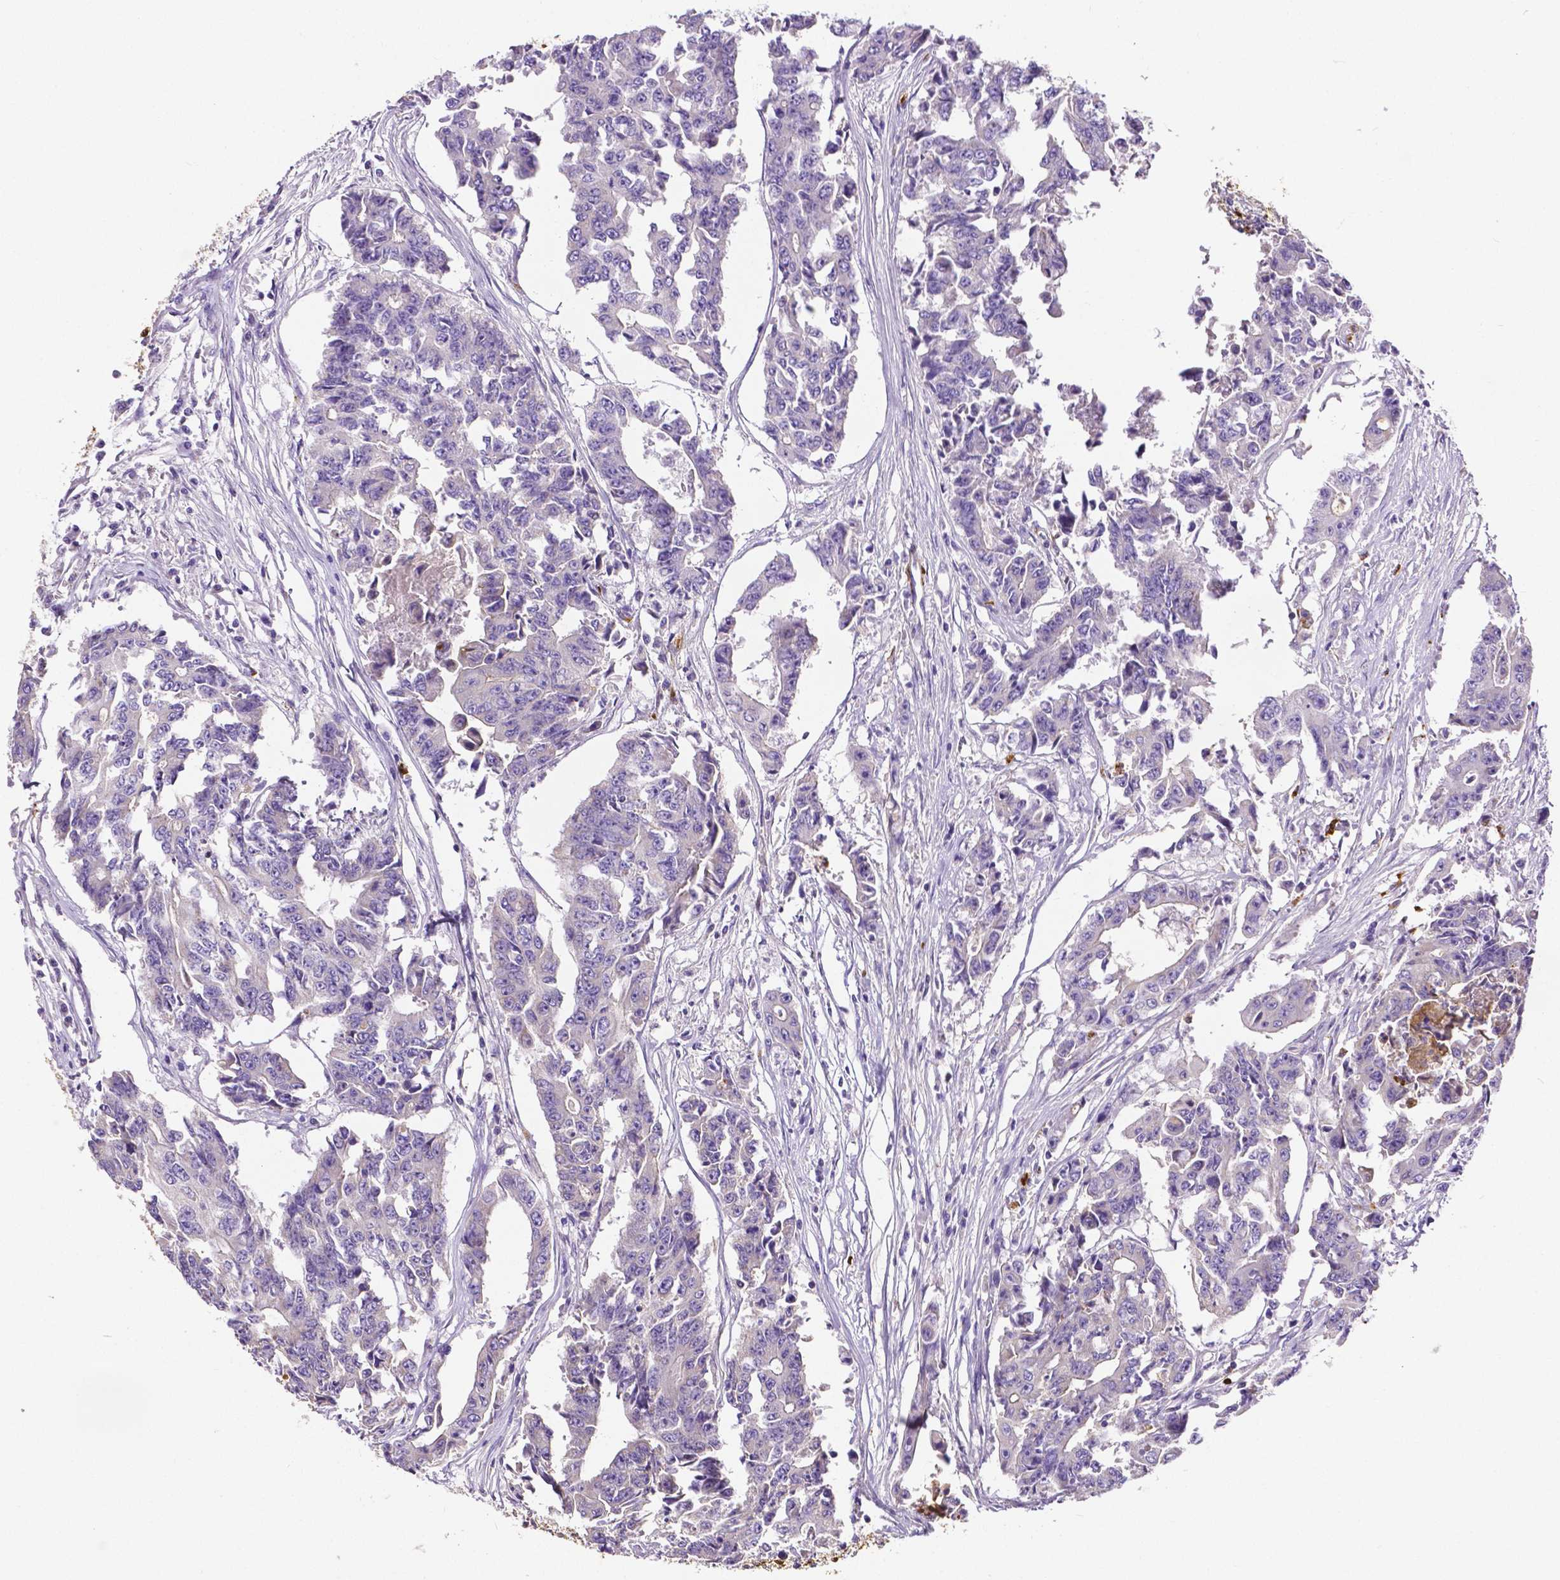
{"staining": {"intensity": "negative", "quantity": "none", "location": "none"}, "tissue": "colorectal cancer", "cell_type": "Tumor cells", "image_type": "cancer", "snomed": [{"axis": "morphology", "description": "Adenocarcinoma, NOS"}, {"axis": "topography", "description": "Rectum"}], "caption": "Immunohistochemical staining of human adenocarcinoma (colorectal) displays no significant positivity in tumor cells. (Stains: DAB (3,3'-diaminobenzidine) IHC with hematoxylin counter stain, Microscopy: brightfield microscopy at high magnification).", "gene": "MMP9", "patient": {"sex": "male", "age": 54}}